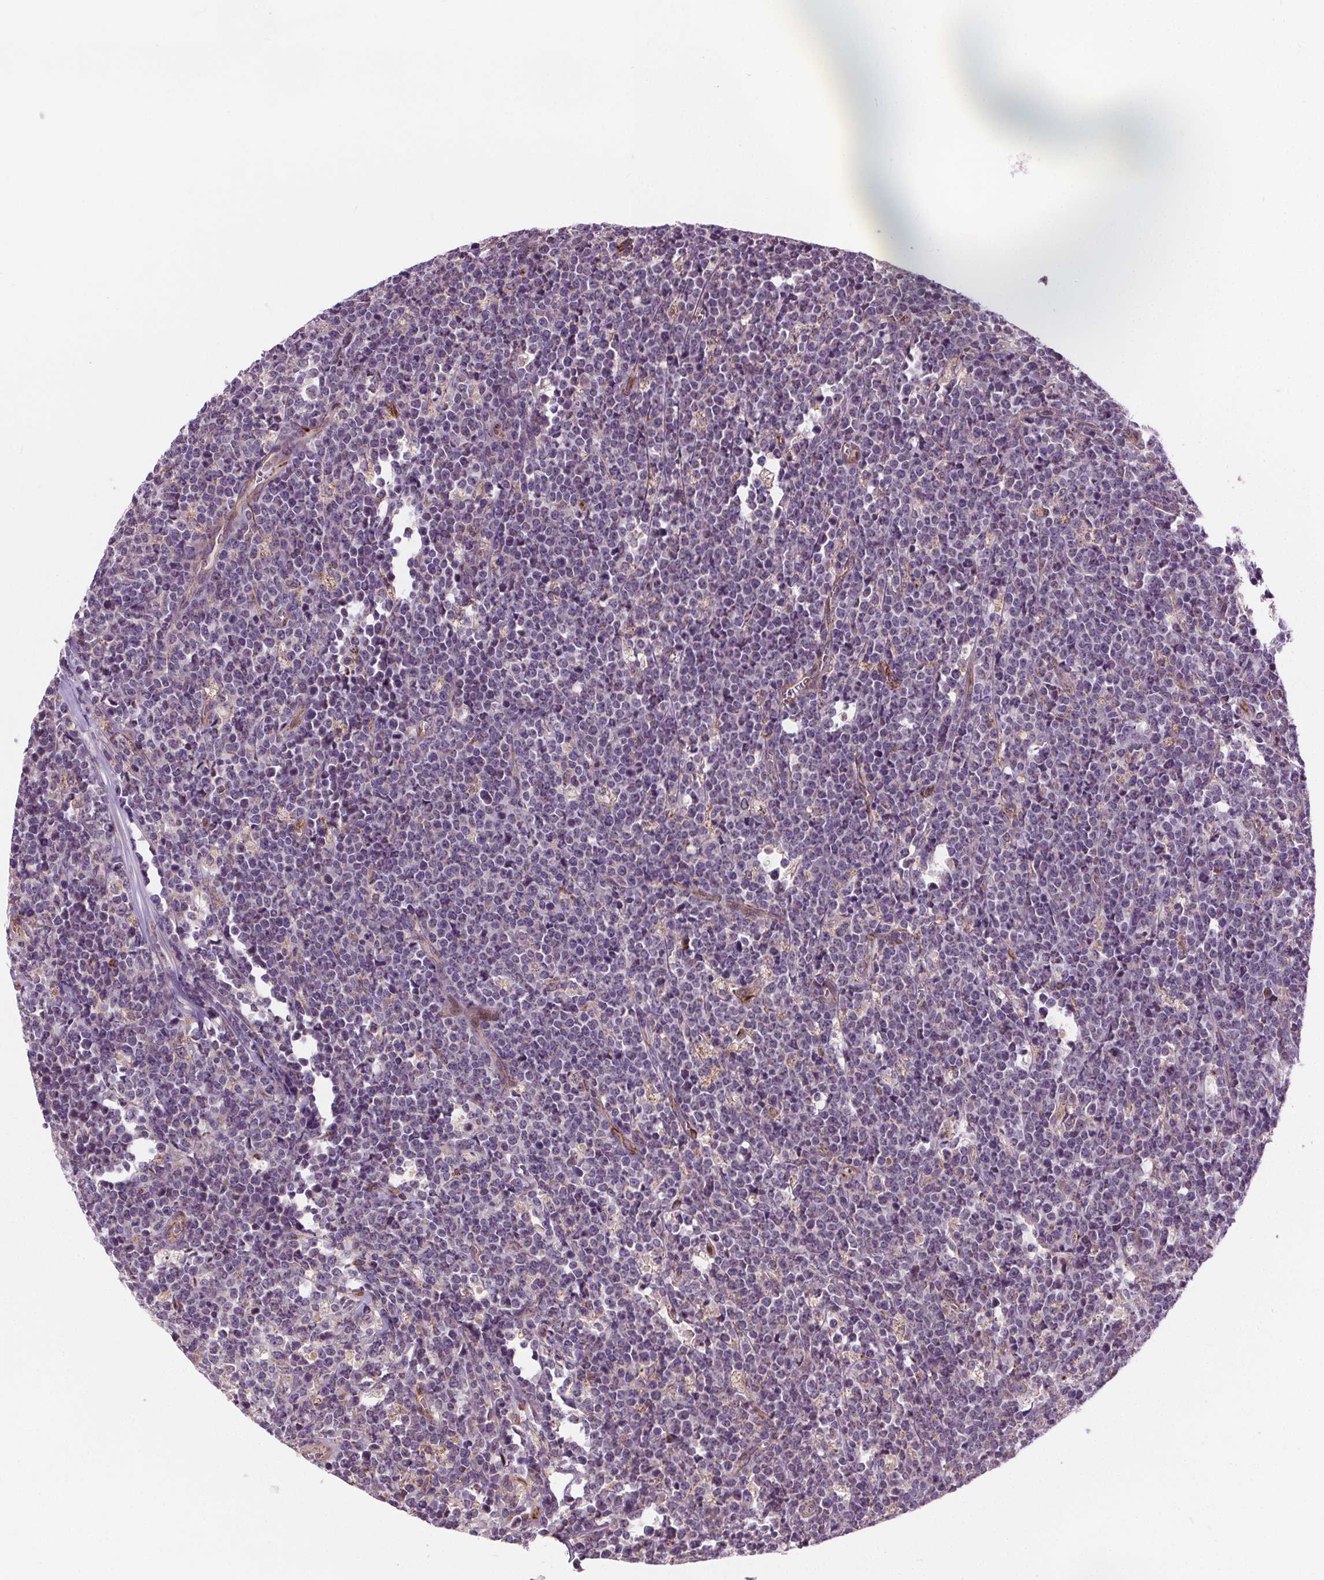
{"staining": {"intensity": "negative", "quantity": "none", "location": "none"}, "tissue": "lymphoma", "cell_type": "Tumor cells", "image_type": "cancer", "snomed": [{"axis": "morphology", "description": "Malignant lymphoma, non-Hodgkin's type, High grade"}, {"axis": "topography", "description": "Small intestine"}], "caption": "There is no significant staining in tumor cells of lymphoma.", "gene": "GOLT1B", "patient": {"sex": "female", "age": 56}}